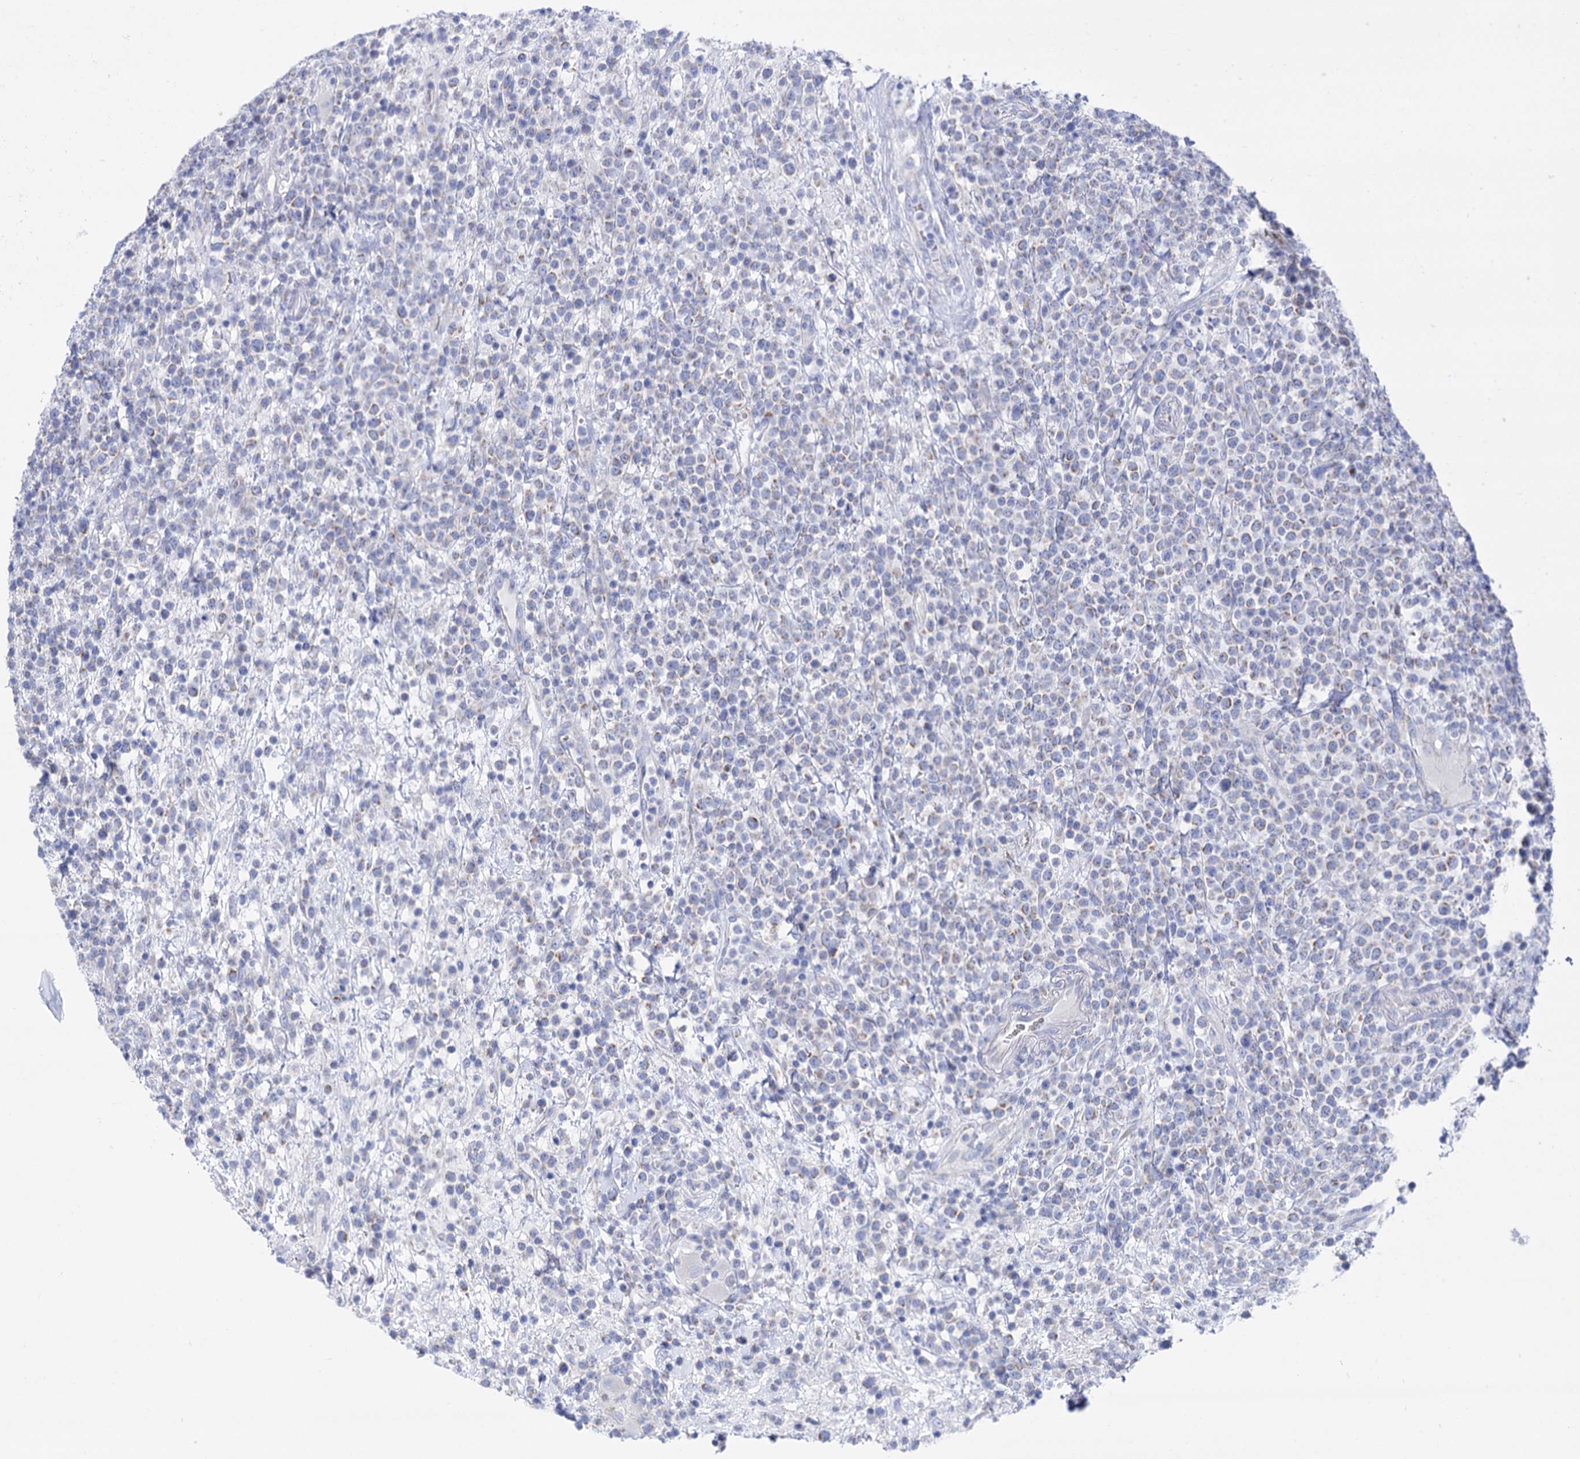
{"staining": {"intensity": "negative", "quantity": "none", "location": "none"}, "tissue": "lymphoma", "cell_type": "Tumor cells", "image_type": "cancer", "snomed": [{"axis": "morphology", "description": "Malignant lymphoma, non-Hodgkin's type, High grade"}, {"axis": "topography", "description": "Colon"}], "caption": "This is a image of IHC staining of malignant lymphoma, non-Hodgkin's type (high-grade), which shows no positivity in tumor cells. (Brightfield microscopy of DAB (3,3'-diaminobenzidine) immunohistochemistry at high magnification).", "gene": "YARS2", "patient": {"sex": "female", "age": 53}}